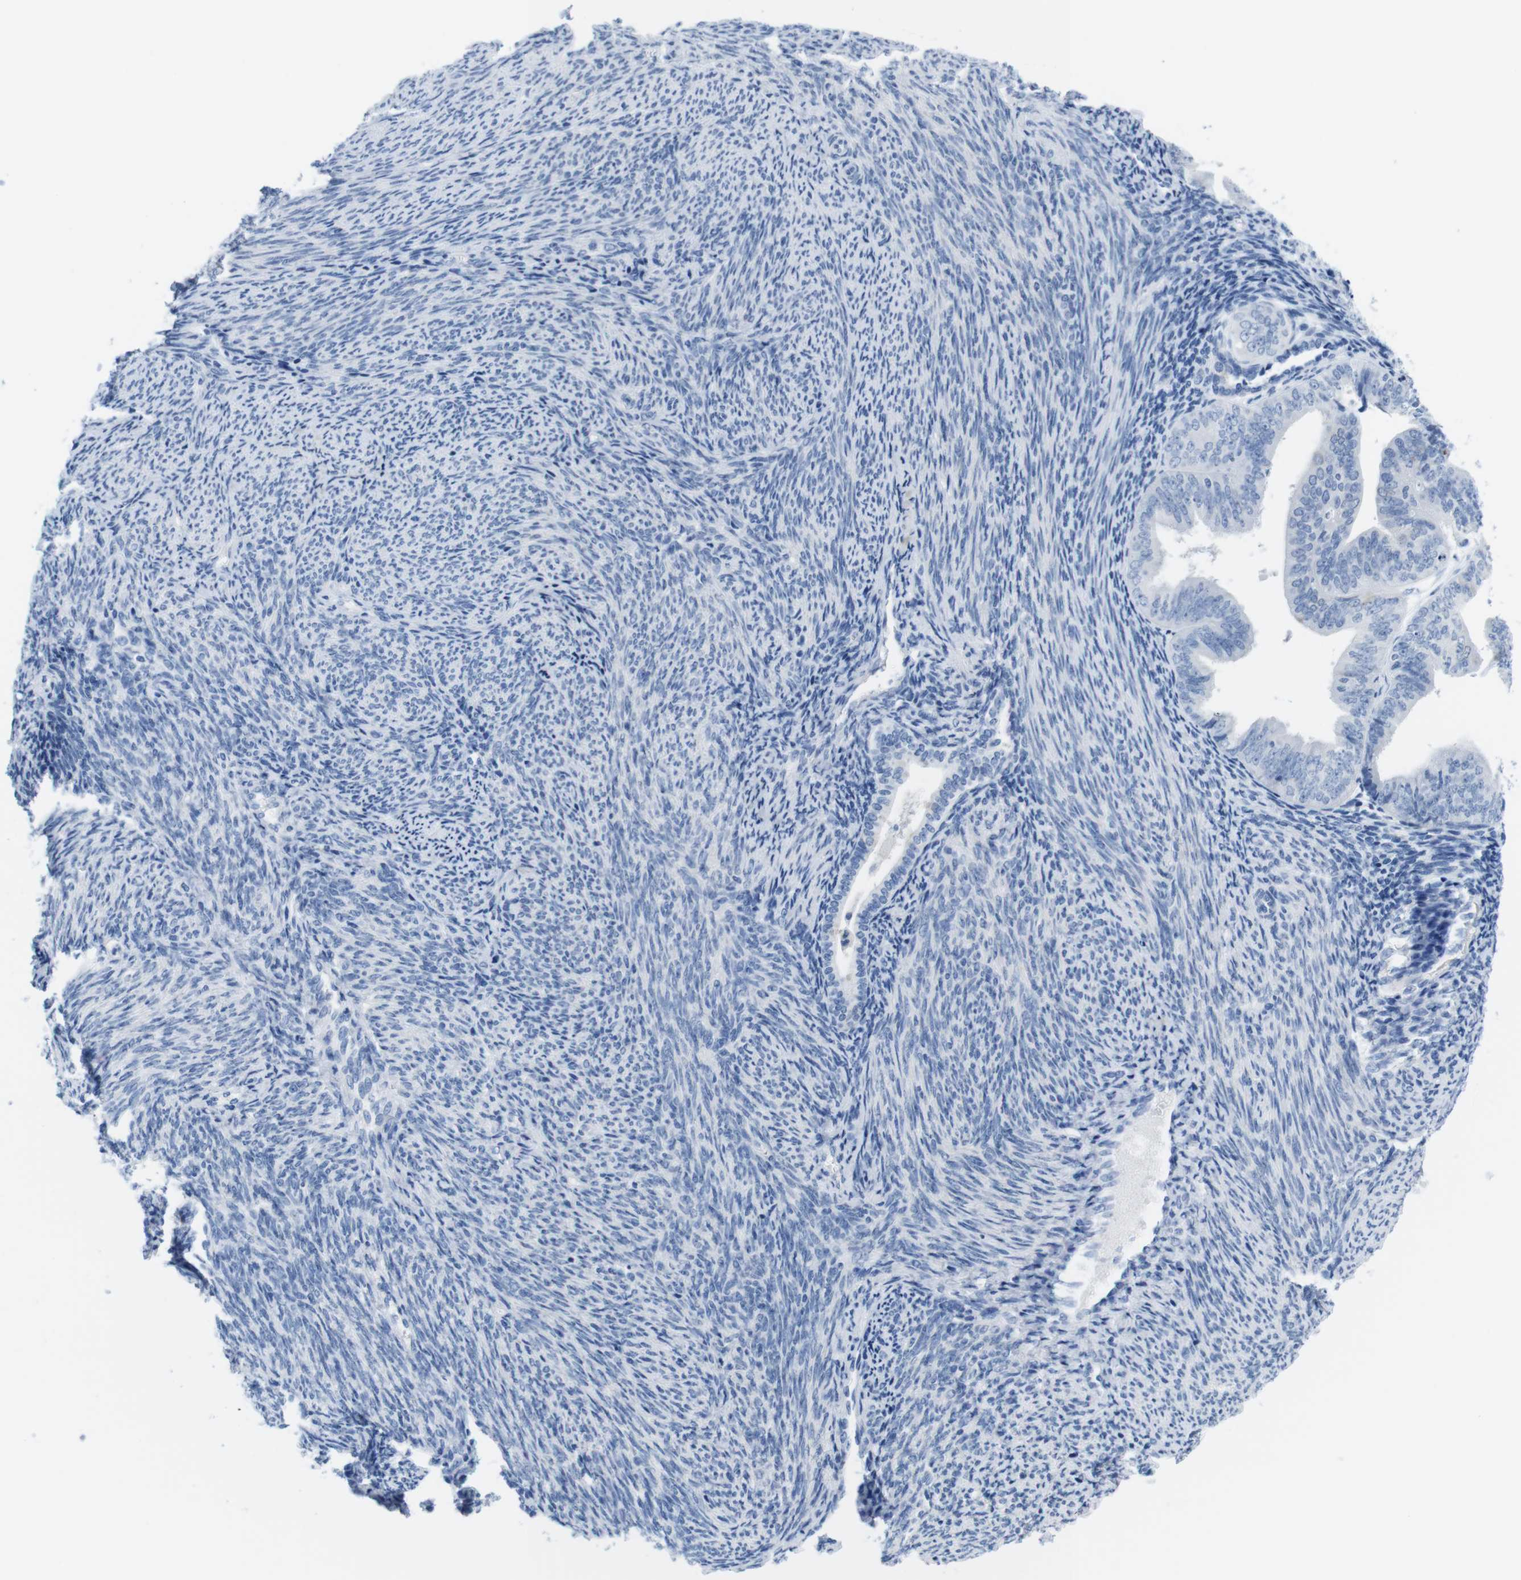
{"staining": {"intensity": "negative", "quantity": "none", "location": "none"}, "tissue": "endometrial cancer", "cell_type": "Tumor cells", "image_type": "cancer", "snomed": [{"axis": "morphology", "description": "Adenocarcinoma, NOS"}, {"axis": "topography", "description": "Endometrium"}], "caption": "Immunohistochemistry of endometrial adenocarcinoma reveals no positivity in tumor cells. (Brightfield microscopy of DAB immunohistochemistry at high magnification).", "gene": "MAP6", "patient": {"sex": "female", "age": 63}}